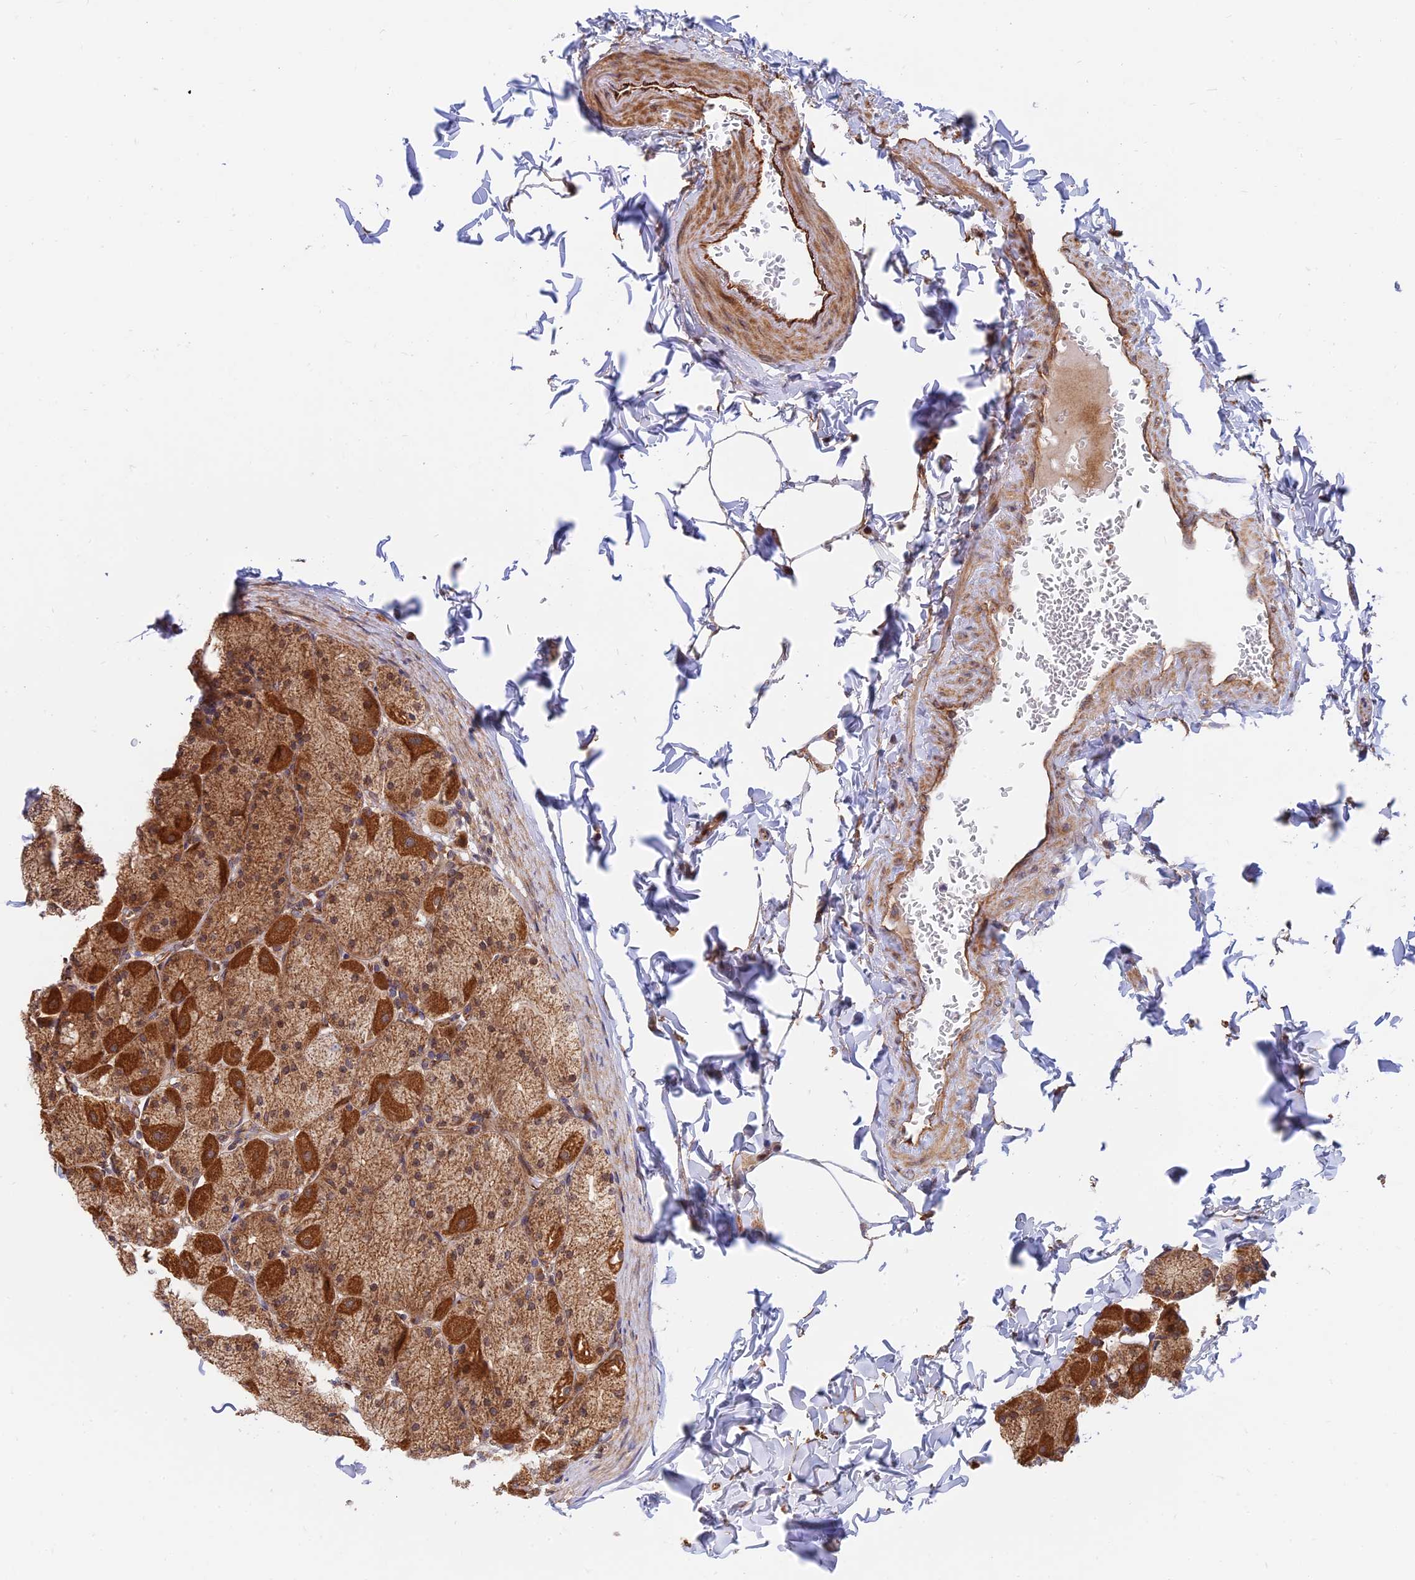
{"staining": {"intensity": "strong", "quantity": ">75%", "location": "cytoplasmic/membranous"}, "tissue": "stomach", "cell_type": "Glandular cells", "image_type": "normal", "snomed": [{"axis": "morphology", "description": "Normal tissue, NOS"}, {"axis": "topography", "description": "Stomach, upper"}], "caption": "A high amount of strong cytoplasmic/membranous staining is appreciated in approximately >75% of glandular cells in unremarkable stomach.", "gene": "WDR41", "patient": {"sex": "female", "age": 56}}